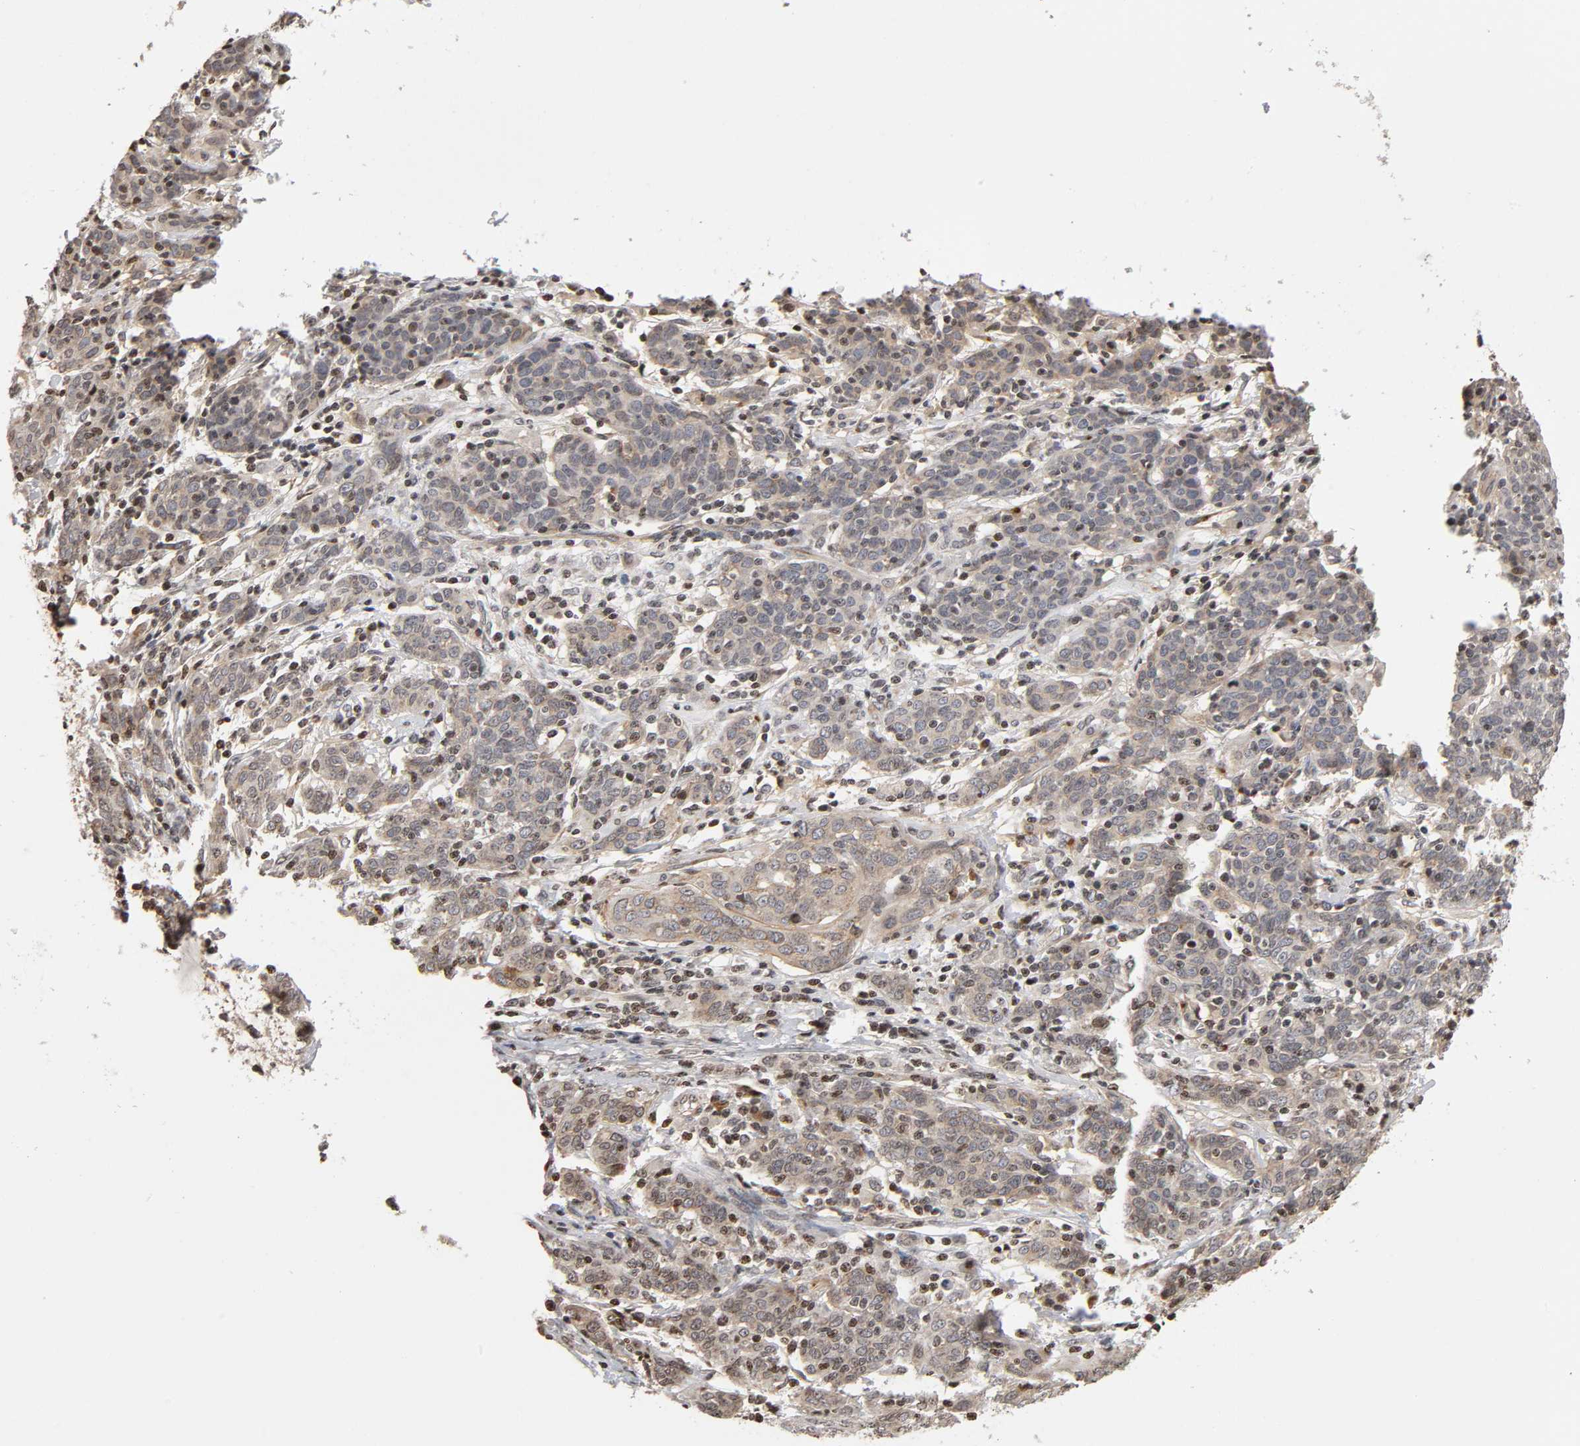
{"staining": {"intensity": "negative", "quantity": "none", "location": "none"}, "tissue": "cervical cancer", "cell_type": "Tumor cells", "image_type": "cancer", "snomed": [{"axis": "morphology", "description": "Normal tissue, NOS"}, {"axis": "morphology", "description": "Squamous cell carcinoma, NOS"}, {"axis": "topography", "description": "Cervix"}], "caption": "Immunohistochemistry photomicrograph of neoplastic tissue: human squamous cell carcinoma (cervical) stained with DAB (3,3'-diaminobenzidine) displays no significant protein staining in tumor cells.", "gene": "ITGAV", "patient": {"sex": "female", "age": 67}}